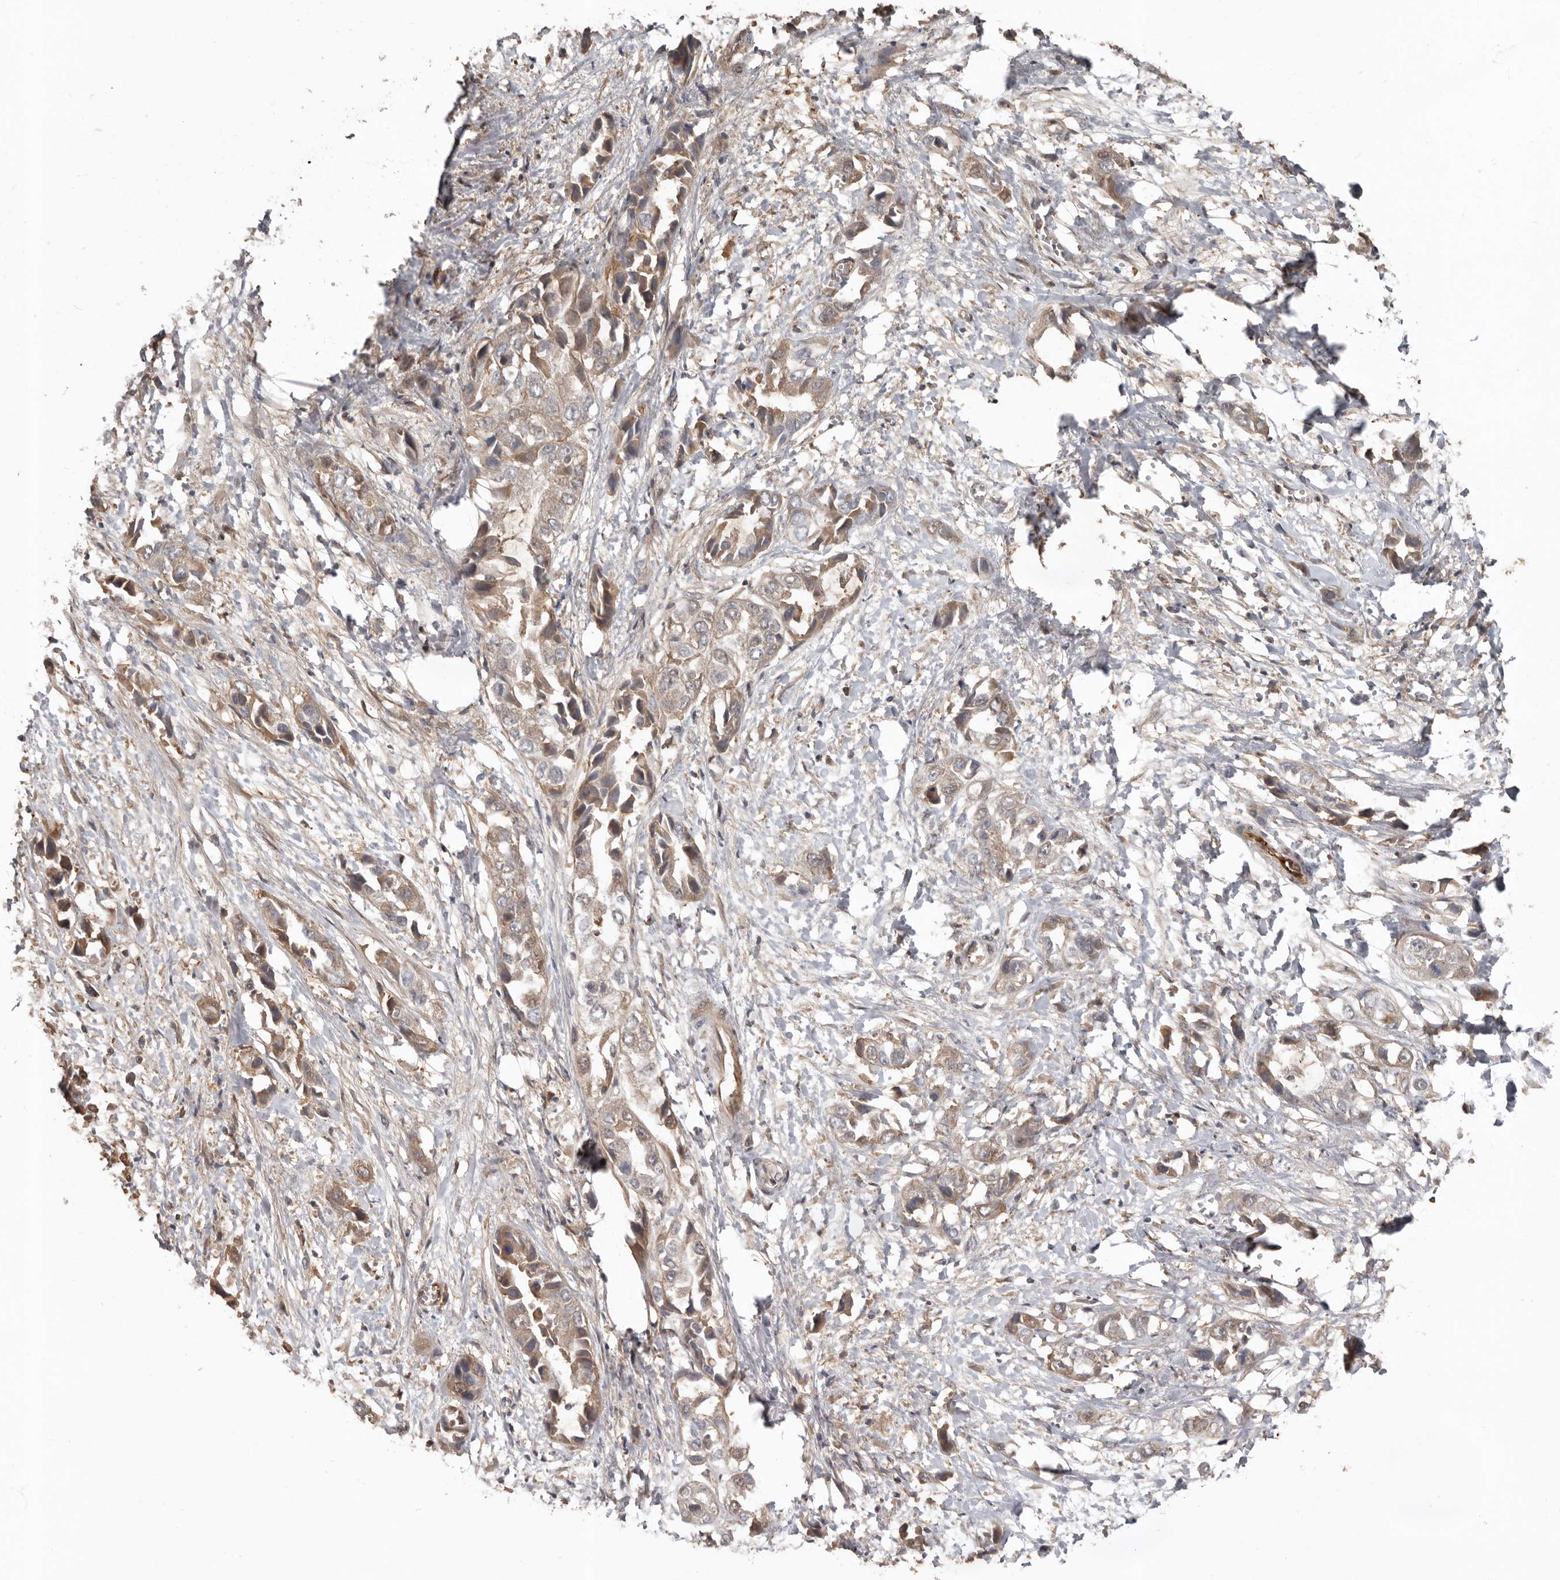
{"staining": {"intensity": "weak", "quantity": ">75%", "location": "cytoplasmic/membranous"}, "tissue": "liver cancer", "cell_type": "Tumor cells", "image_type": "cancer", "snomed": [{"axis": "morphology", "description": "Cholangiocarcinoma"}, {"axis": "topography", "description": "Liver"}], "caption": "Liver cancer (cholangiocarcinoma) was stained to show a protein in brown. There is low levels of weak cytoplasmic/membranous expression in about >75% of tumor cells. (Brightfield microscopy of DAB IHC at high magnification).", "gene": "LRGUK", "patient": {"sex": "female", "age": 52}}